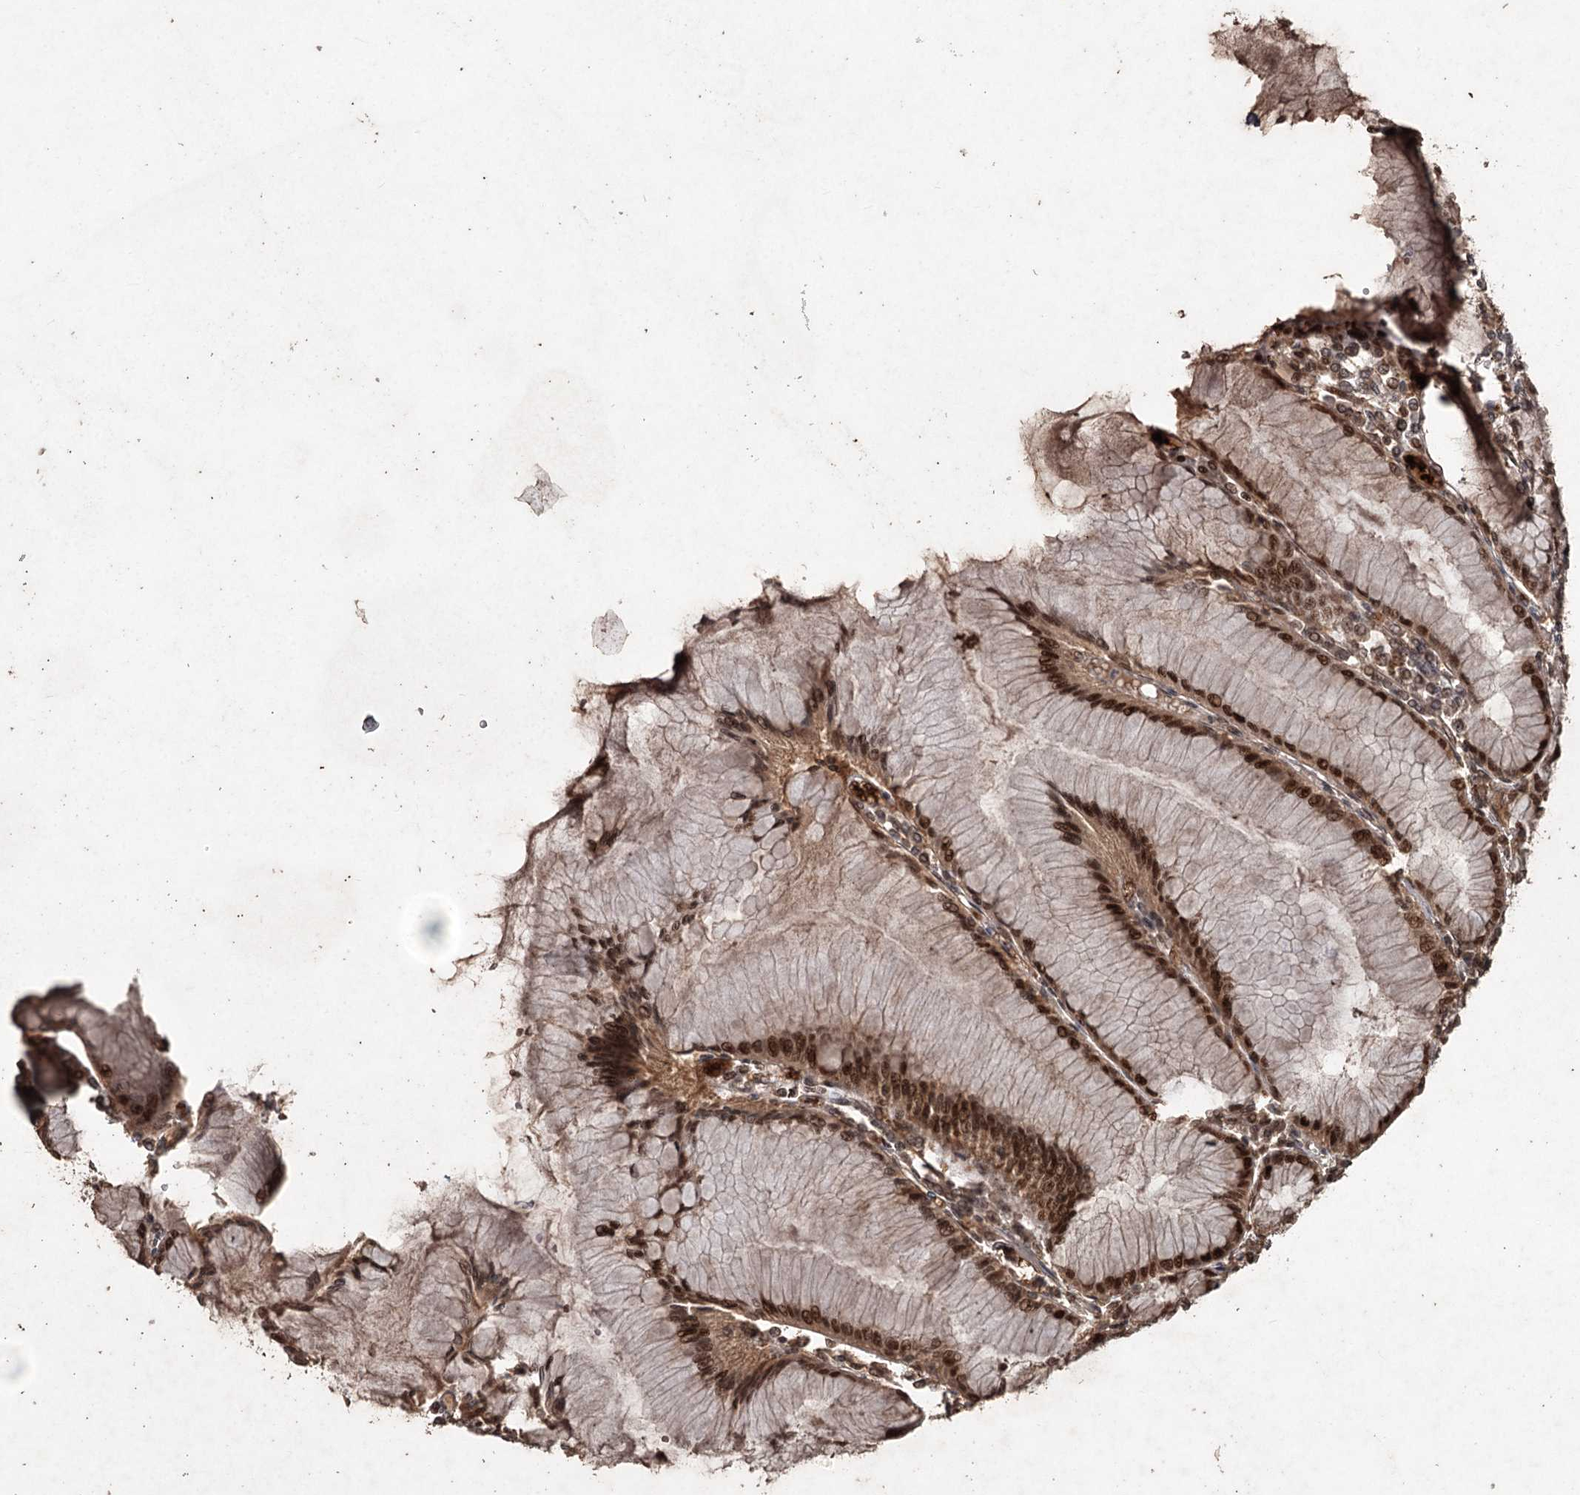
{"staining": {"intensity": "strong", "quantity": ">75%", "location": "cytoplasmic/membranous,nuclear"}, "tissue": "stomach", "cell_type": "Glandular cells", "image_type": "normal", "snomed": [{"axis": "morphology", "description": "Normal tissue, NOS"}, {"axis": "topography", "description": "Stomach"}], "caption": "A high amount of strong cytoplasmic/membranous,nuclear positivity is present in approximately >75% of glandular cells in unremarkable stomach.", "gene": "FBXO7", "patient": {"sex": "female", "age": 57}}